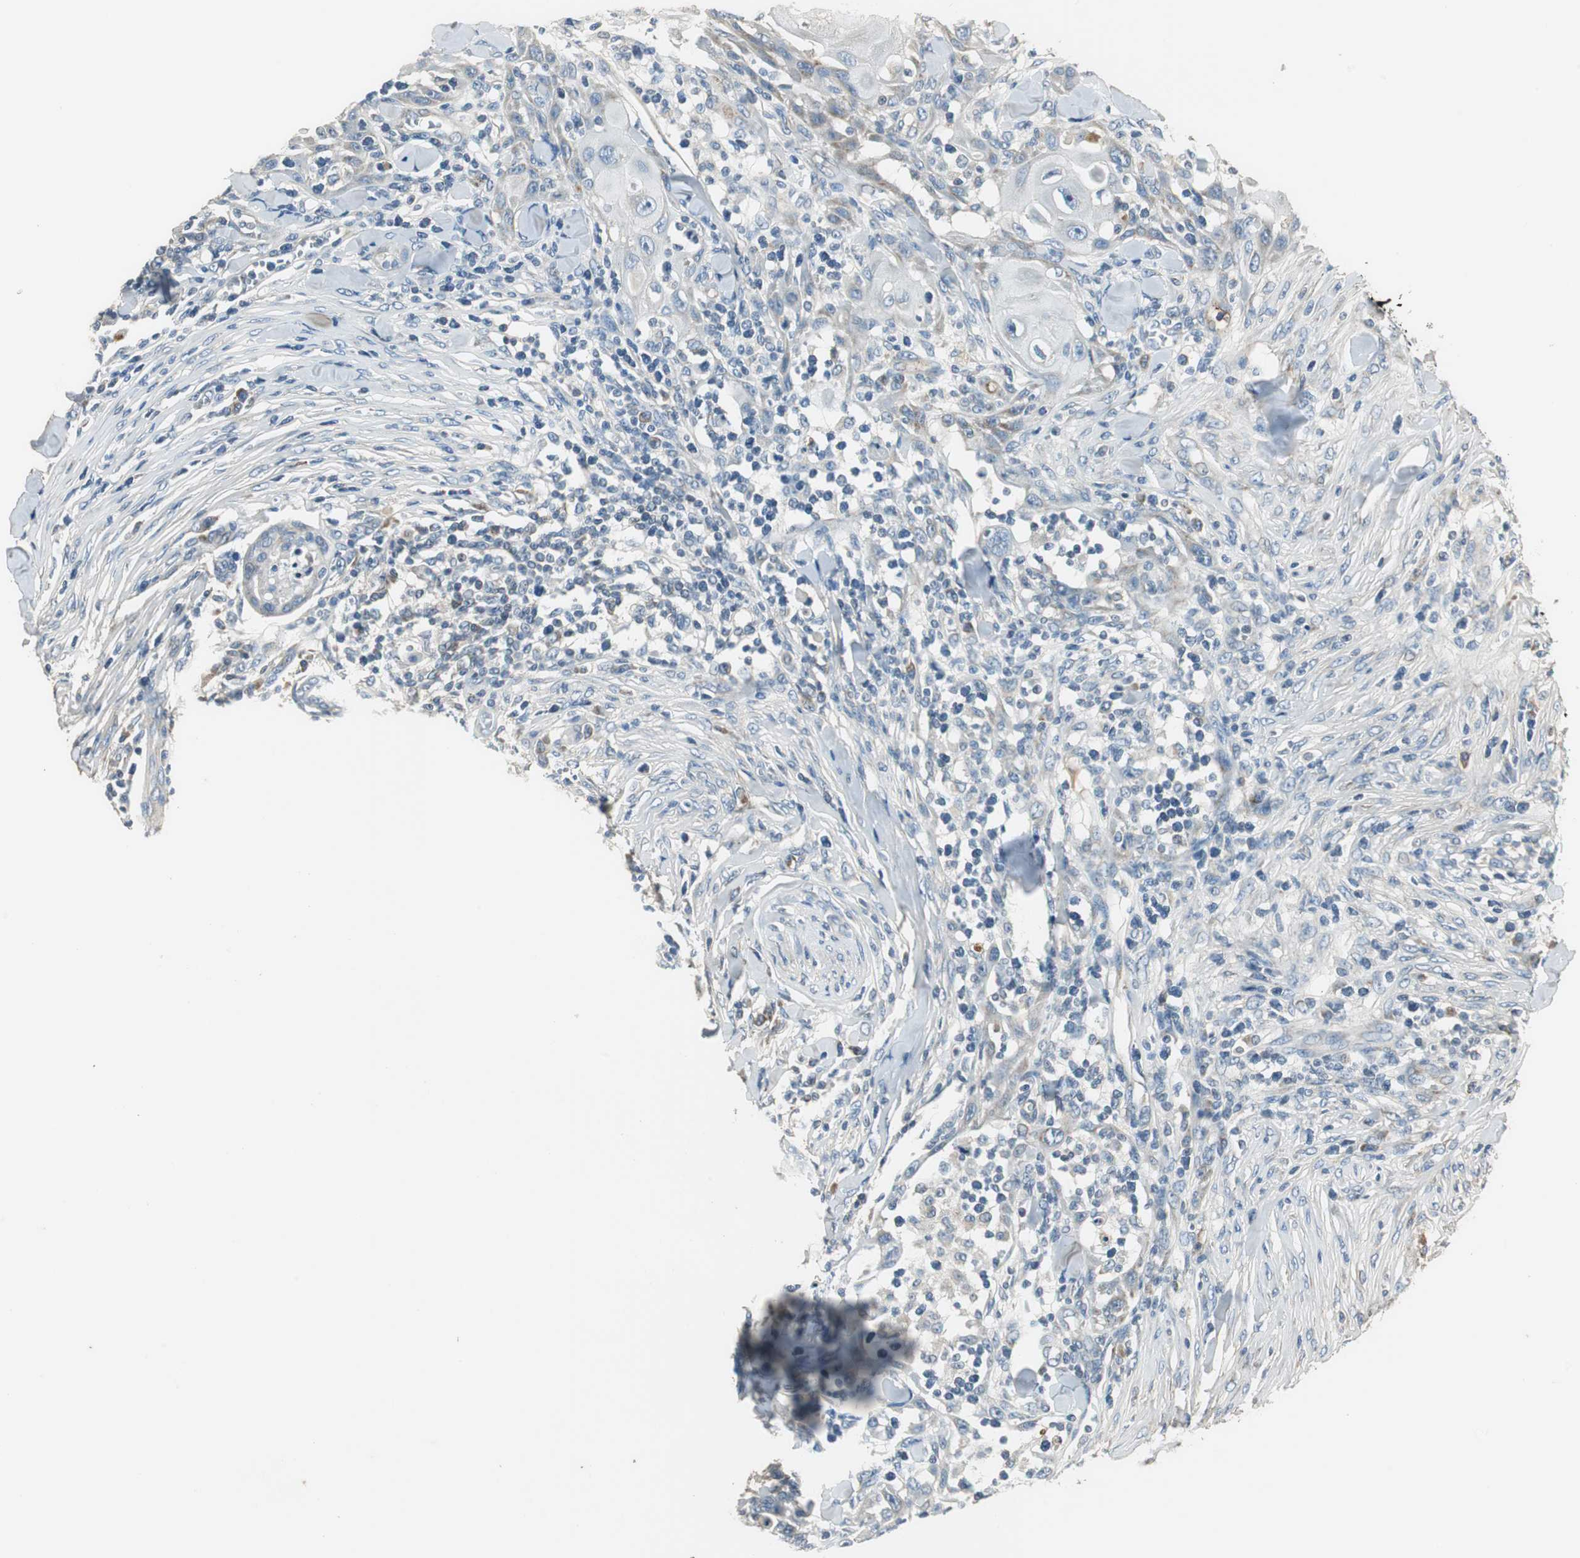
{"staining": {"intensity": "weak", "quantity": "<25%", "location": "cytoplasmic/membranous"}, "tissue": "skin cancer", "cell_type": "Tumor cells", "image_type": "cancer", "snomed": [{"axis": "morphology", "description": "Squamous cell carcinoma, NOS"}, {"axis": "topography", "description": "Skin"}], "caption": "An immunohistochemistry (IHC) histopathology image of skin cancer is shown. There is no staining in tumor cells of skin cancer.", "gene": "MSTO1", "patient": {"sex": "male", "age": 24}}